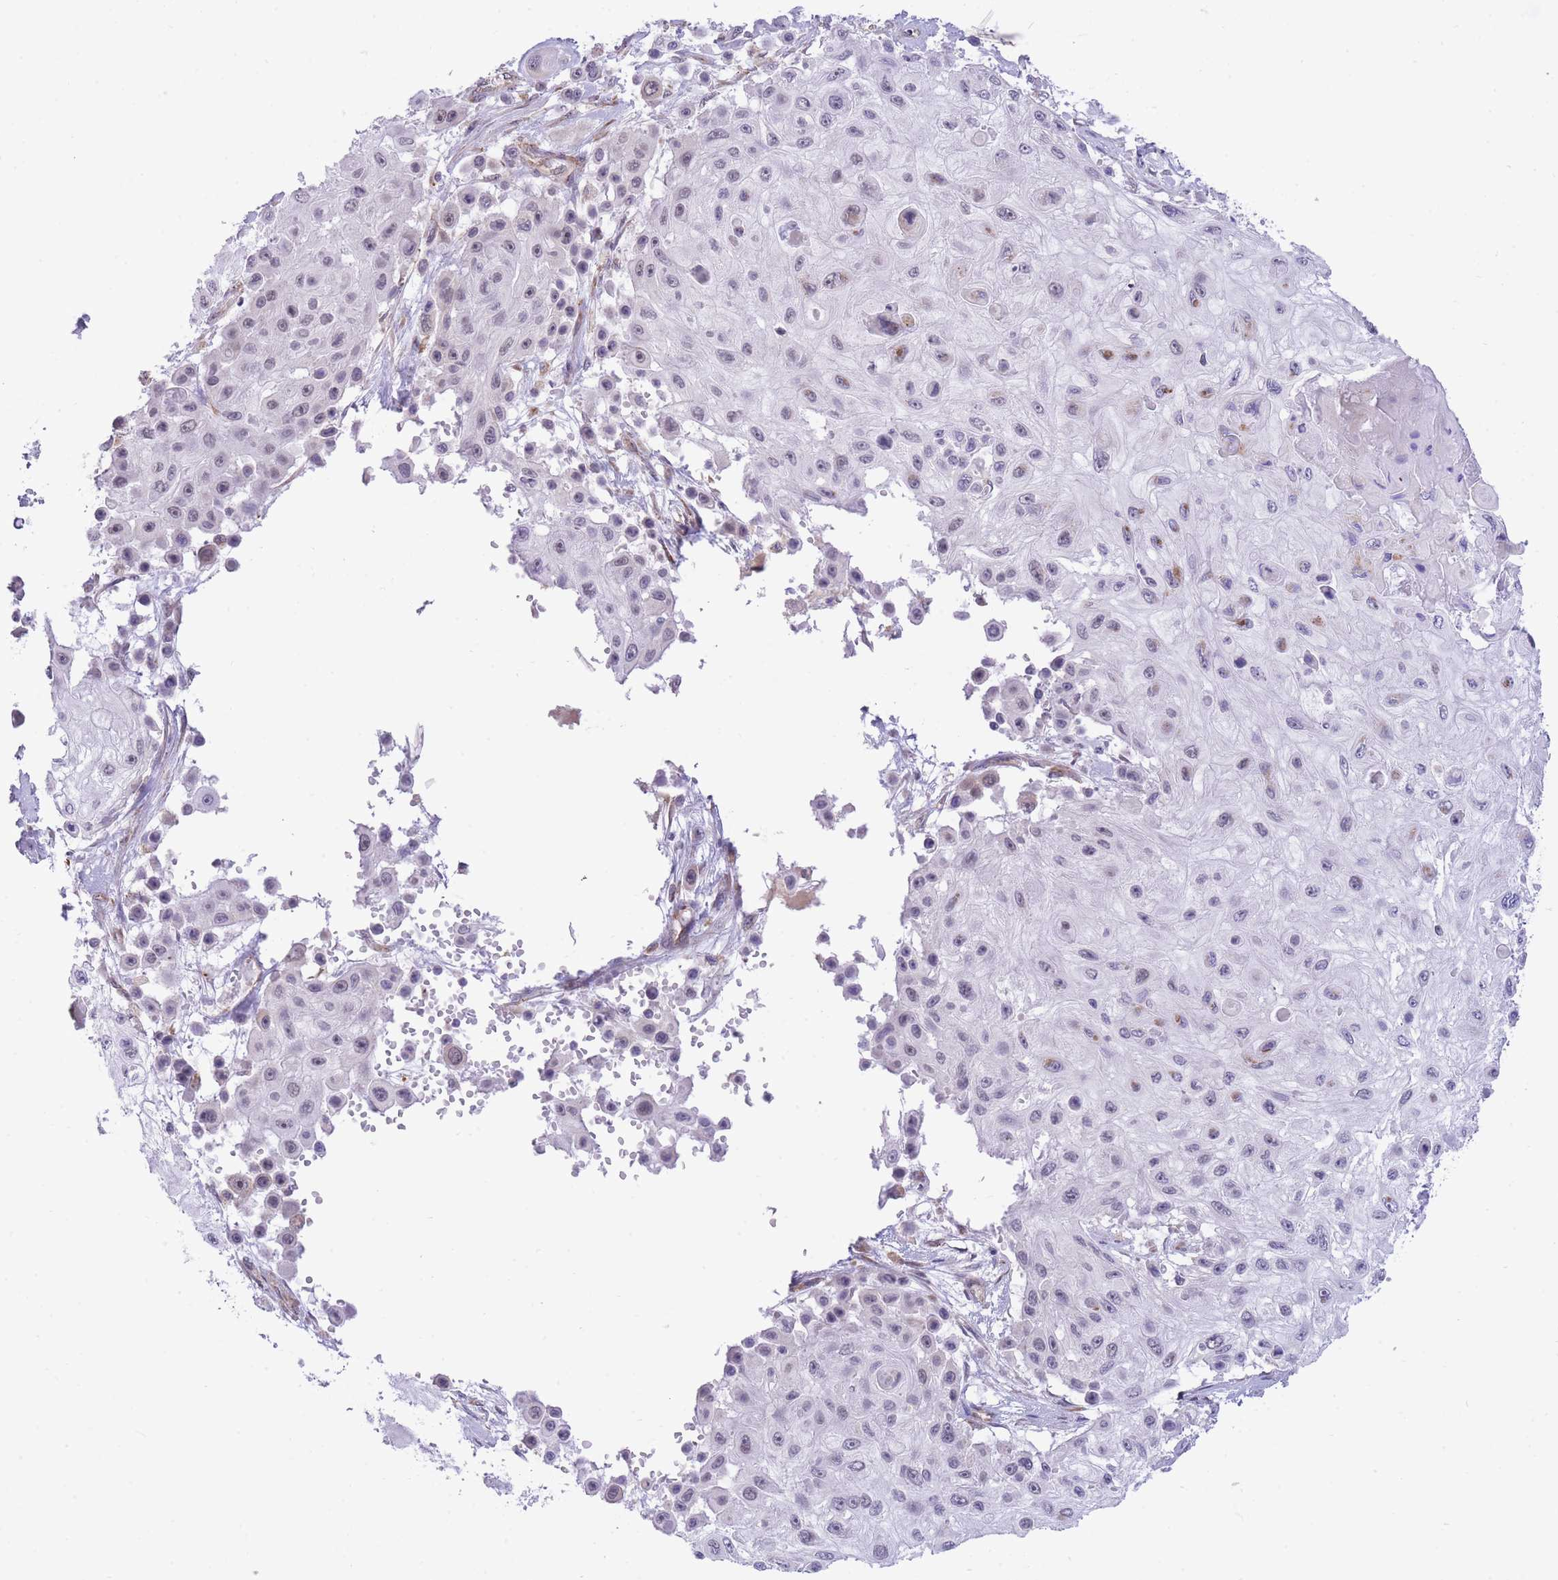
{"staining": {"intensity": "negative", "quantity": "none", "location": "none"}, "tissue": "skin cancer", "cell_type": "Tumor cells", "image_type": "cancer", "snomed": [{"axis": "morphology", "description": "Squamous cell carcinoma, NOS"}, {"axis": "topography", "description": "Skin"}], "caption": "There is no significant expression in tumor cells of skin squamous cell carcinoma. The staining is performed using DAB (3,3'-diaminobenzidine) brown chromogen with nuclei counter-stained in using hematoxylin.", "gene": "EXOSC8", "patient": {"sex": "male", "age": 67}}